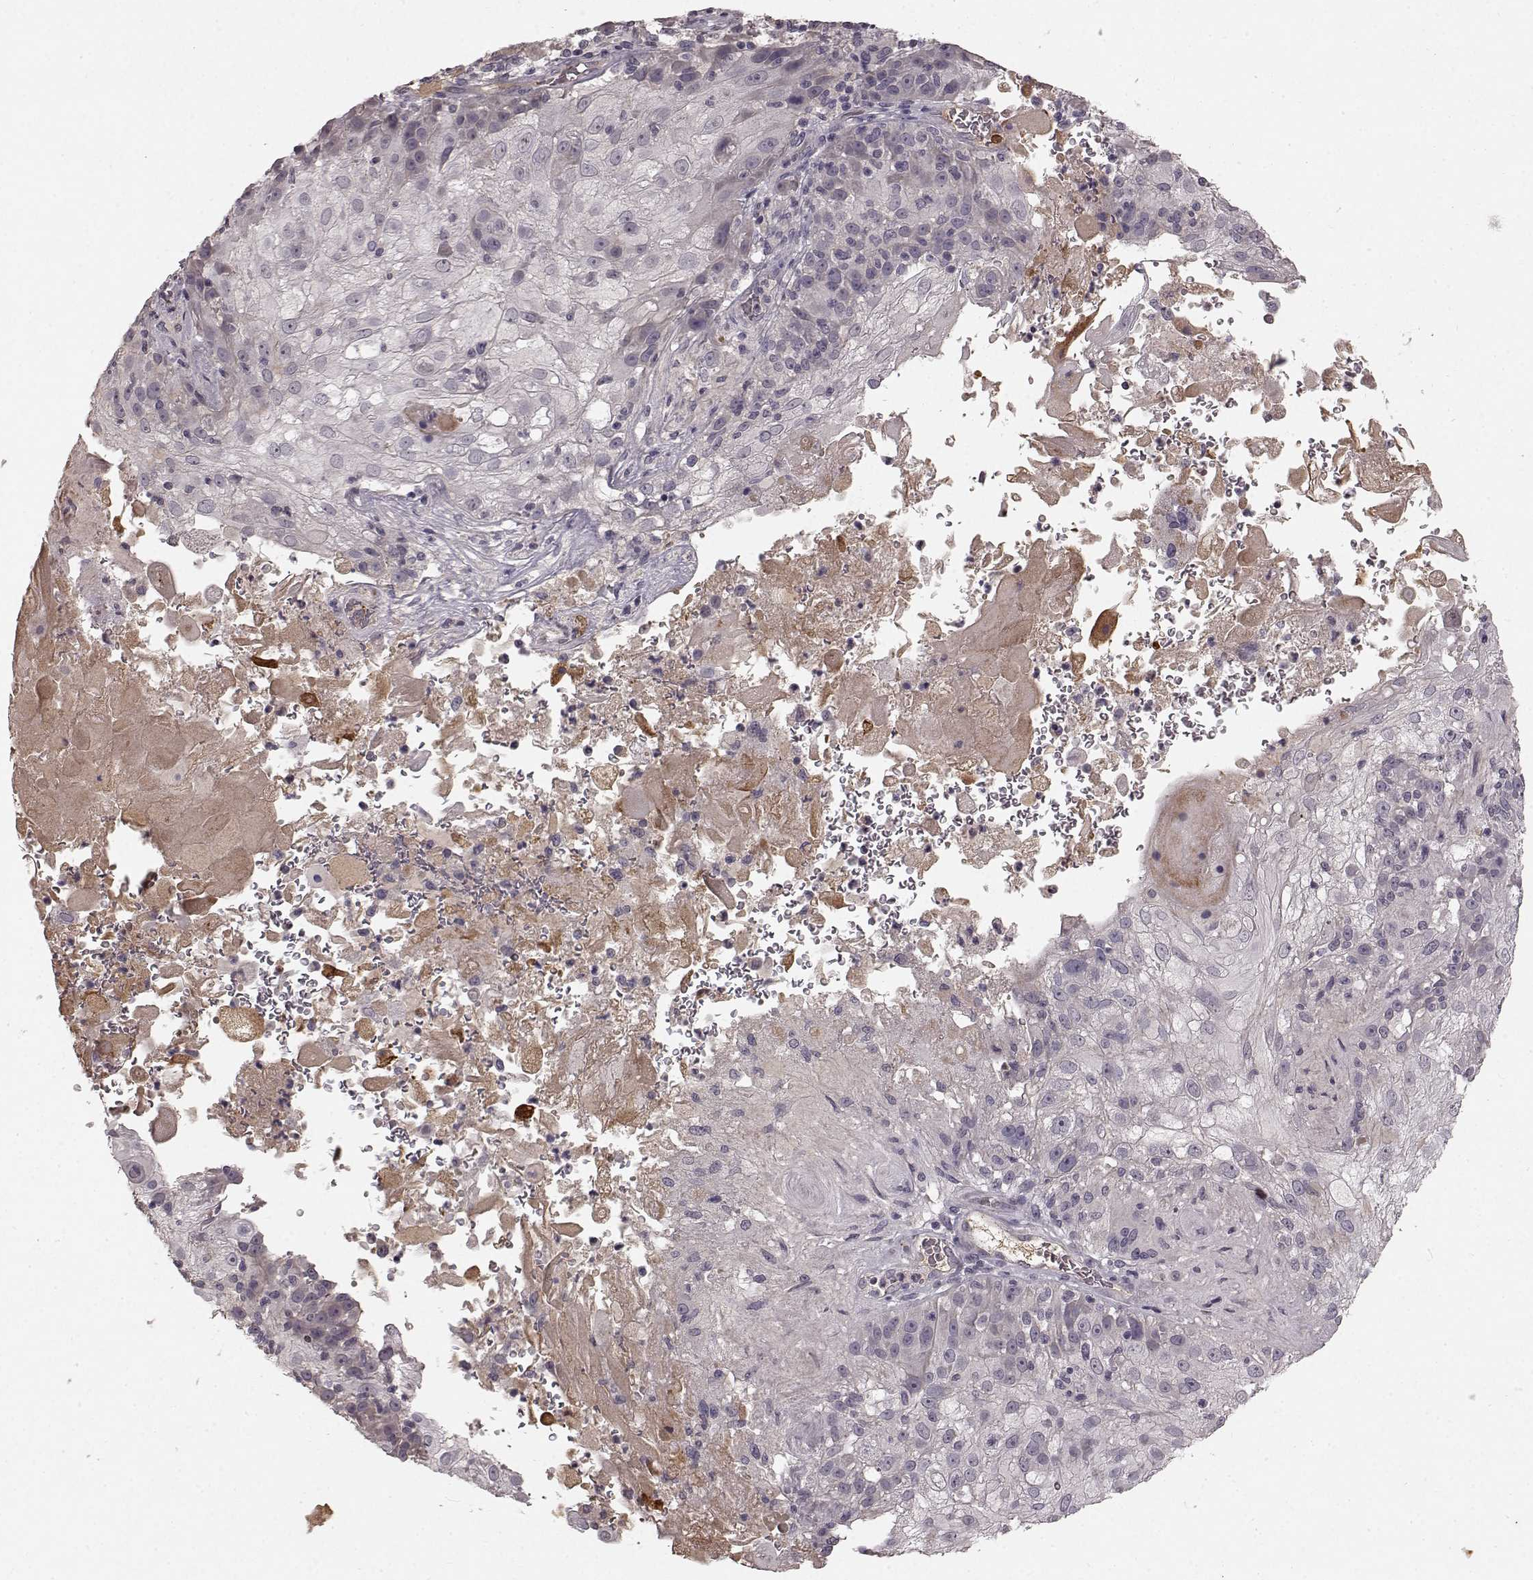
{"staining": {"intensity": "negative", "quantity": "none", "location": "none"}, "tissue": "skin cancer", "cell_type": "Tumor cells", "image_type": "cancer", "snomed": [{"axis": "morphology", "description": "Normal tissue, NOS"}, {"axis": "morphology", "description": "Squamous cell carcinoma, NOS"}, {"axis": "topography", "description": "Skin"}], "caption": "There is no significant expression in tumor cells of skin squamous cell carcinoma.", "gene": "SLC22A18", "patient": {"sex": "female", "age": 83}}